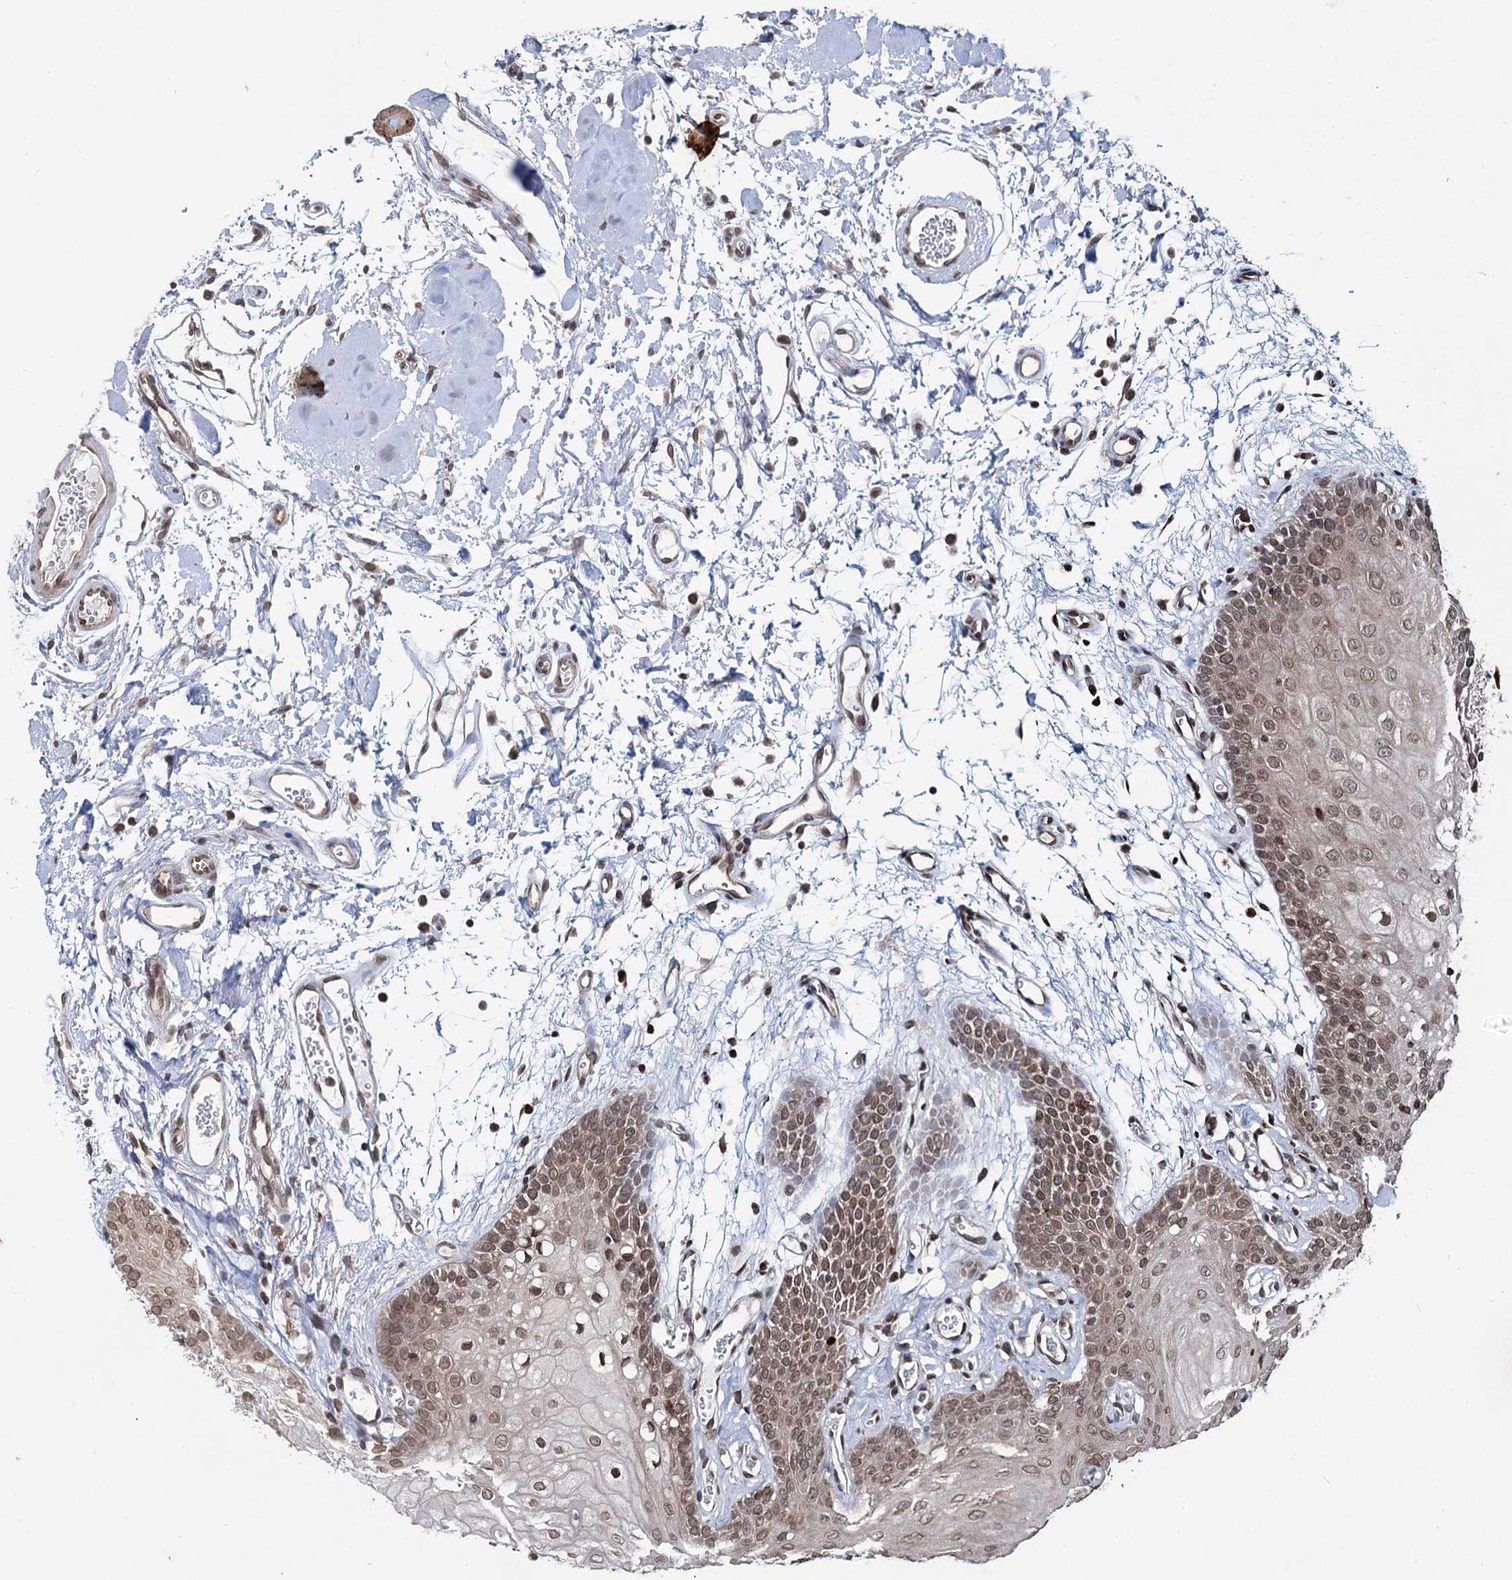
{"staining": {"intensity": "moderate", "quantity": ">75%", "location": "cytoplasmic/membranous,nuclear"}, "tissue": "oral mucosa", "cell_type": "Squamous epithelial cells", "image_type": "normal", "snomed": [{"axis": "morphology", "description": "Normal tissue, NOS"}, {"axis": "topography", "description": "Oral tissue"}, {"axis": "topography", "description": "Tounge, NOS"}], "caption": "Human oral mucosa stained for a protein (brown) displays moderate cytoplasmic/membranous,nuclear positive staining in about >75% of squamous epithelial cells.", "gene": "RNF6", "patient": {"sex": "female", "age": 73}}